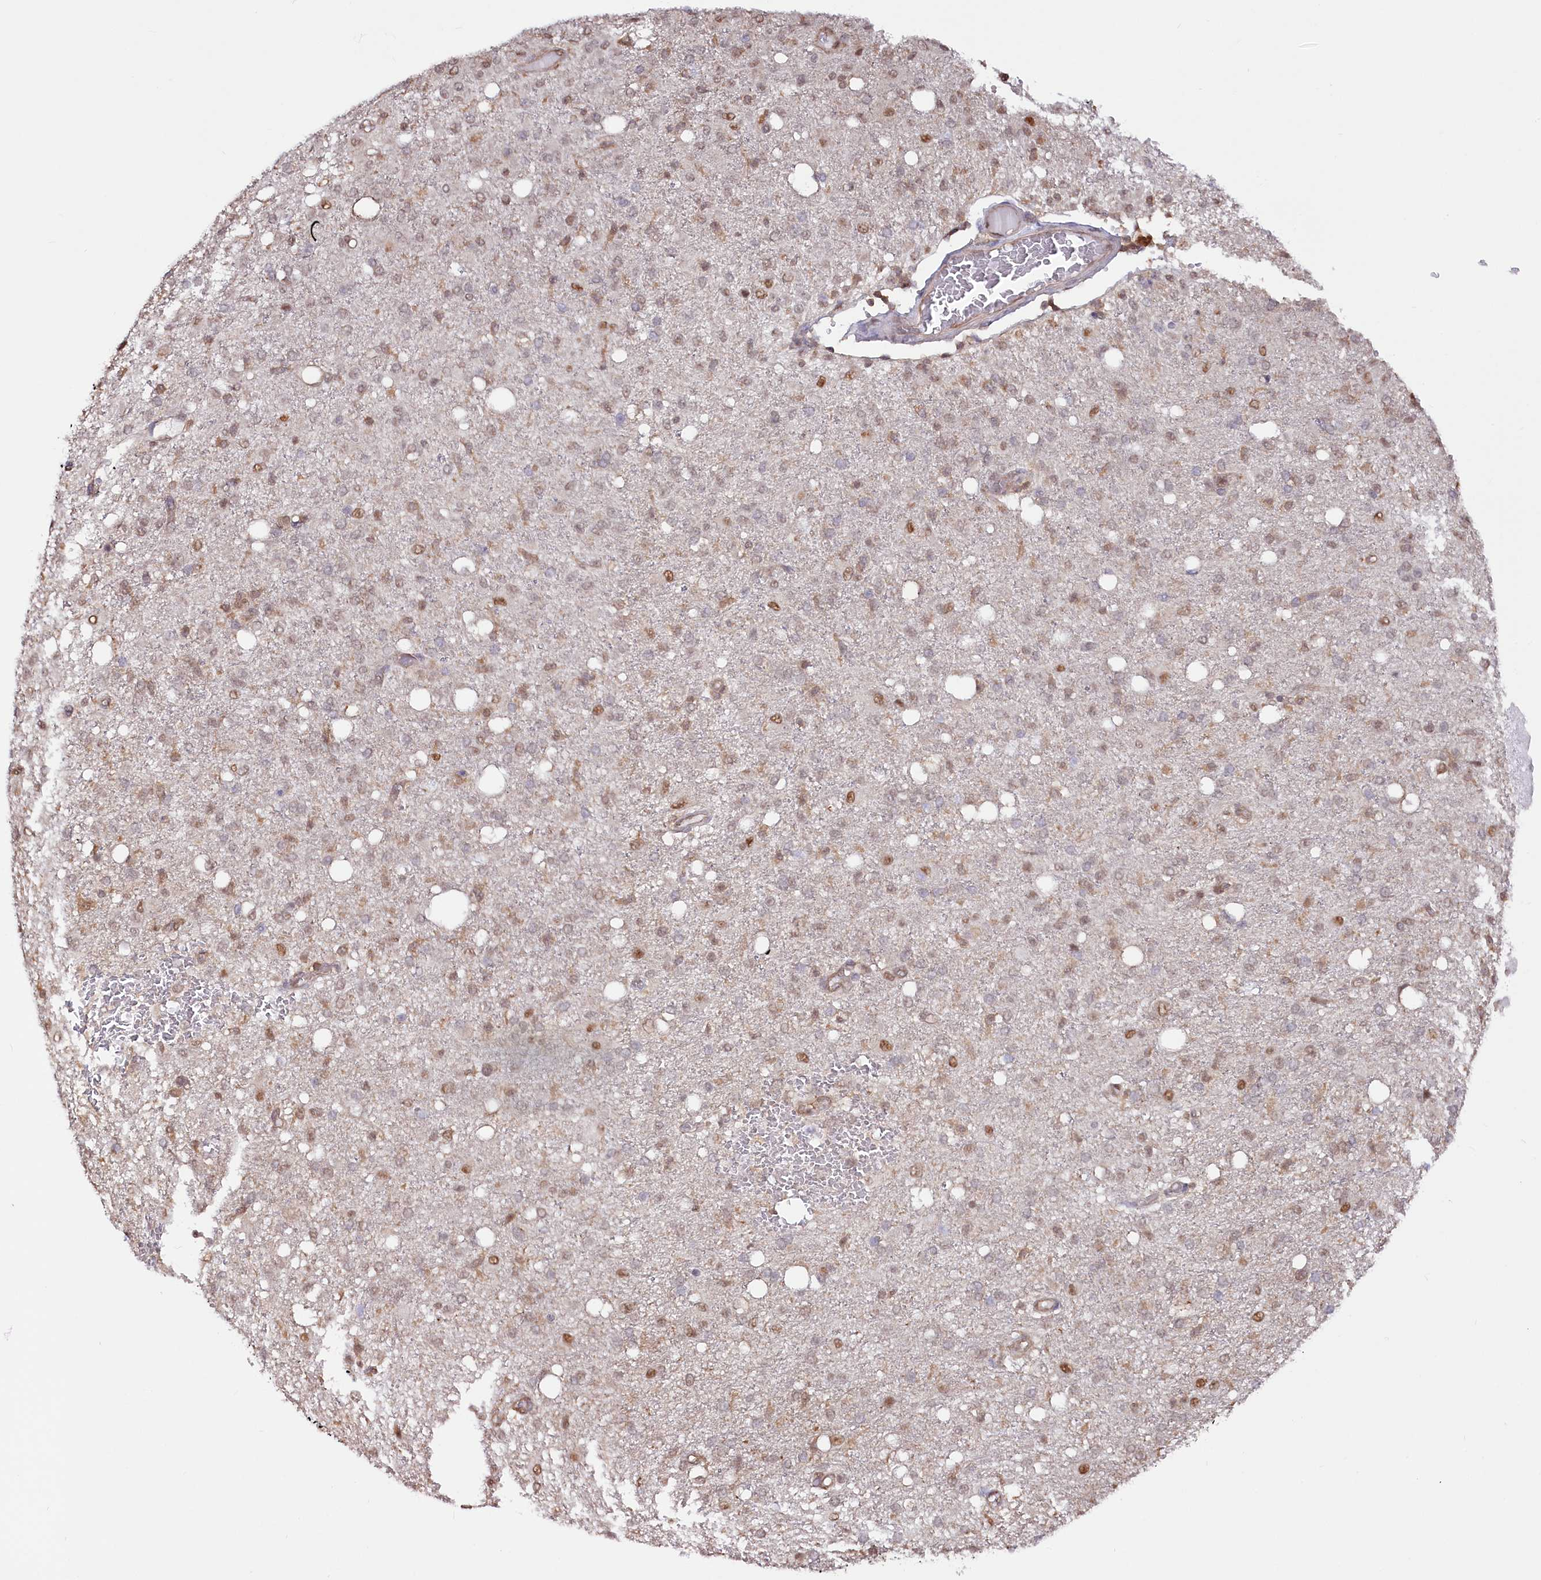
{"staining": {"intensity": "moderate", "quantity": "<25%", "location": "nuclear"}, "tissue": "glioma", "cell_type": "Tumor cells", "image_type": "cancer", "snomed": [{"axis": "morphology", "description": "Glioma, malignant, High grade"}, {"axis": "topography", "description": "Brain"}], "caption": "The photomicrograph exhibits a brown stain indicating the presence of a protein in the nuclear of tumor cells in malignant glioma (high-grade).", "gene": "PSMA1", "patient": {"sex": "female", "age": 59}}